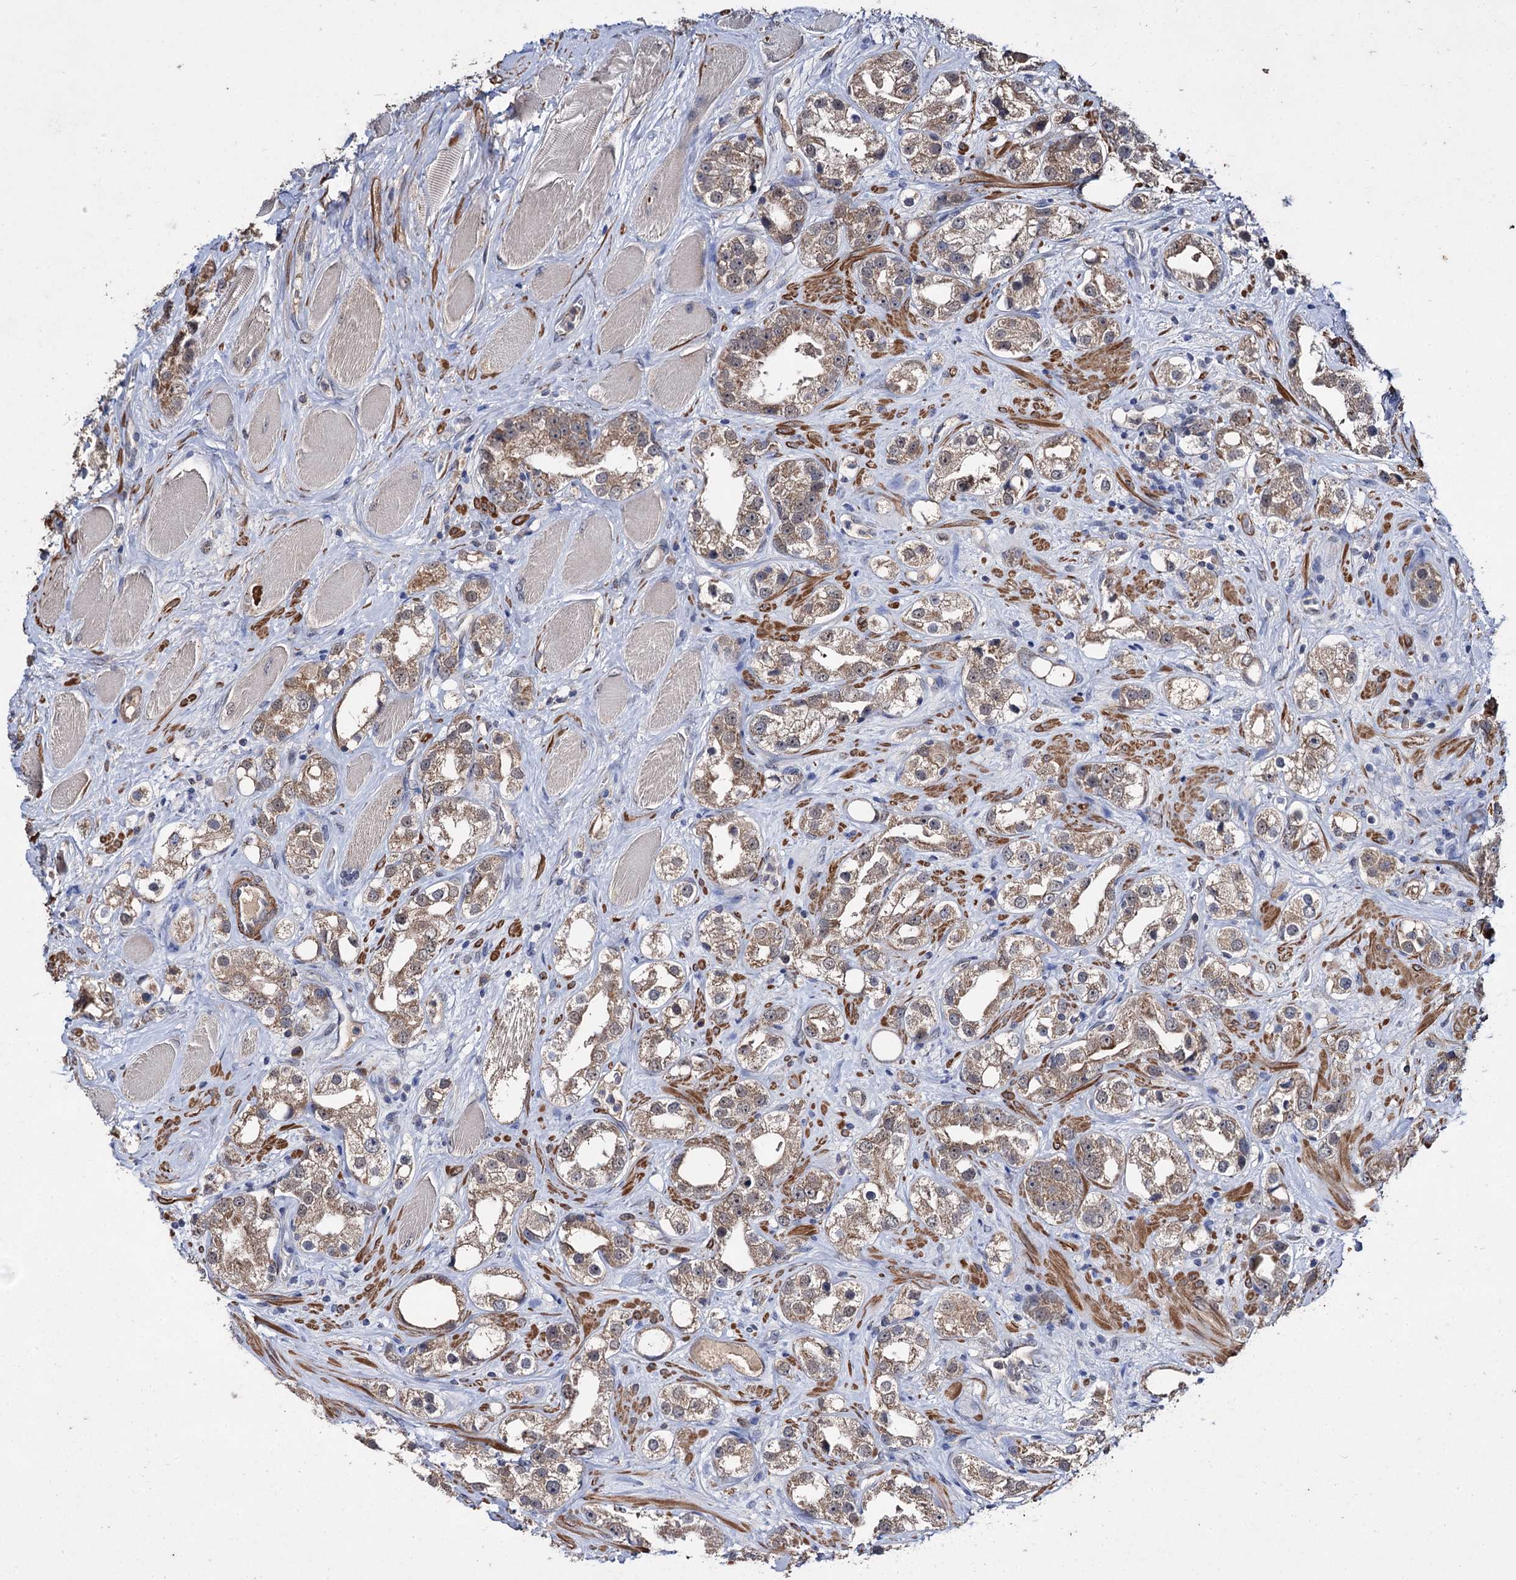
{"staining": {"intensity": "moderate", "quantity": ">75%", "location": "cytoplasmic/membranous"}, "tissue": "prostate cancer", "cell_type": "Tumor cells", "image_type": "cancer", "snomed": [{"axis": "morphology", "description": "Adenocarcinoma, NOS"}, {"axis": "topography", "description": "Prostate"}], "caption": "Human prostate cancer stained with a protein marker shows moderate staining in tumor cells.", "gene": "CLPB", "patient": {"sex": "male", "age": 79}}